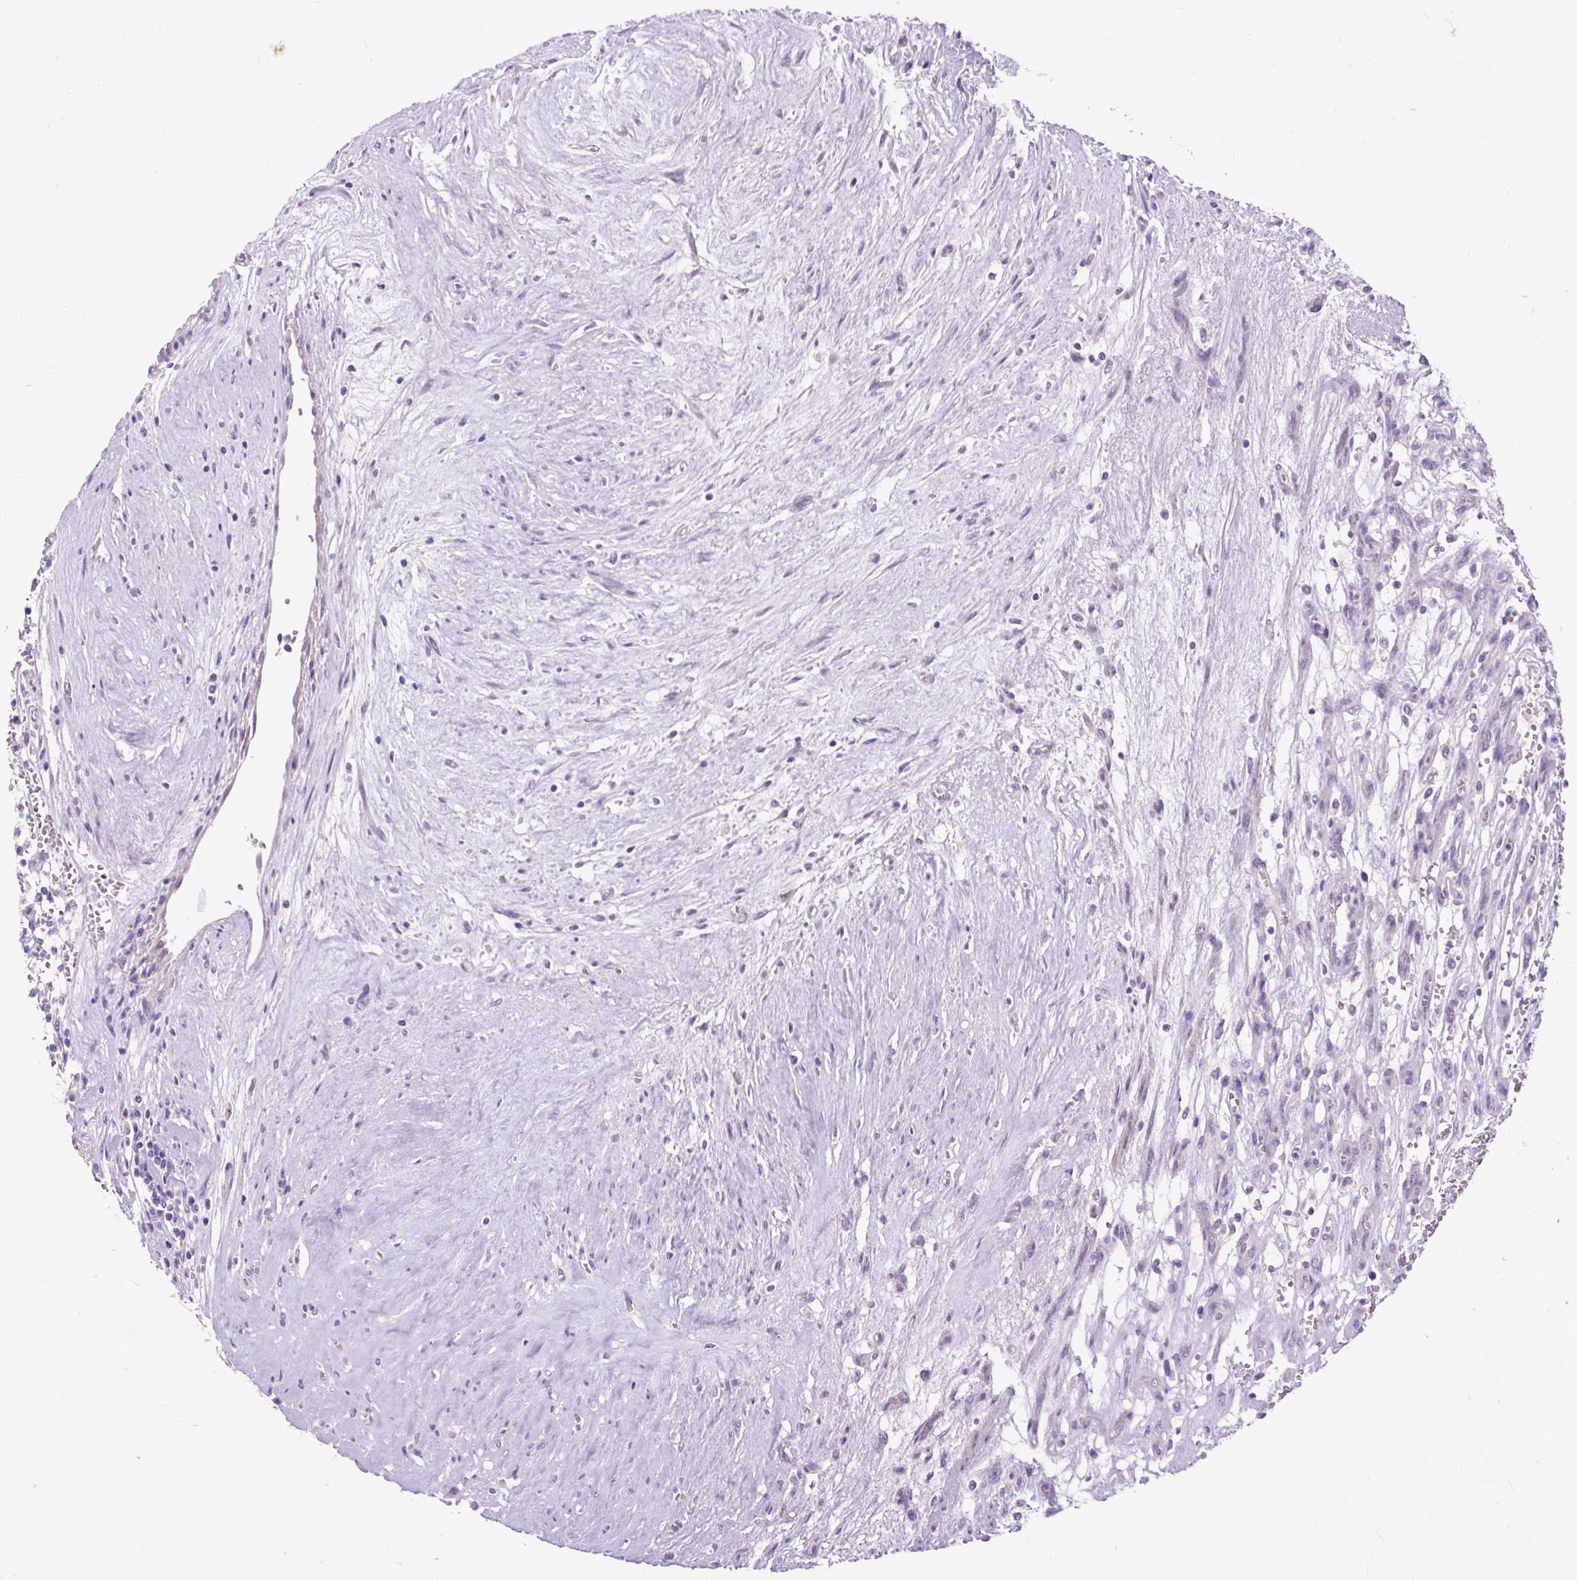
{"staining": {"intensity": "negative", "quantity": "none", "location": "none"}, "tissue": "renal cancer", "cell_type": "Tumor cells", "image_type": "cancer", "snomed": [{"axis": "morphology", "description": "Adenocarcinoma, NOS"}, {"axis": "topography", "description": "Kidney"}], "caption": "This is a photomicrograph of immunohistochemistry staining of adenocarcinoma (renal), which shows no staining in tumor cells. (DAB immunohistochemistry with hematoxylin counter stain).", "gene": "KRTAP20-3", "patient": {"sex": "female", "age": 69}}